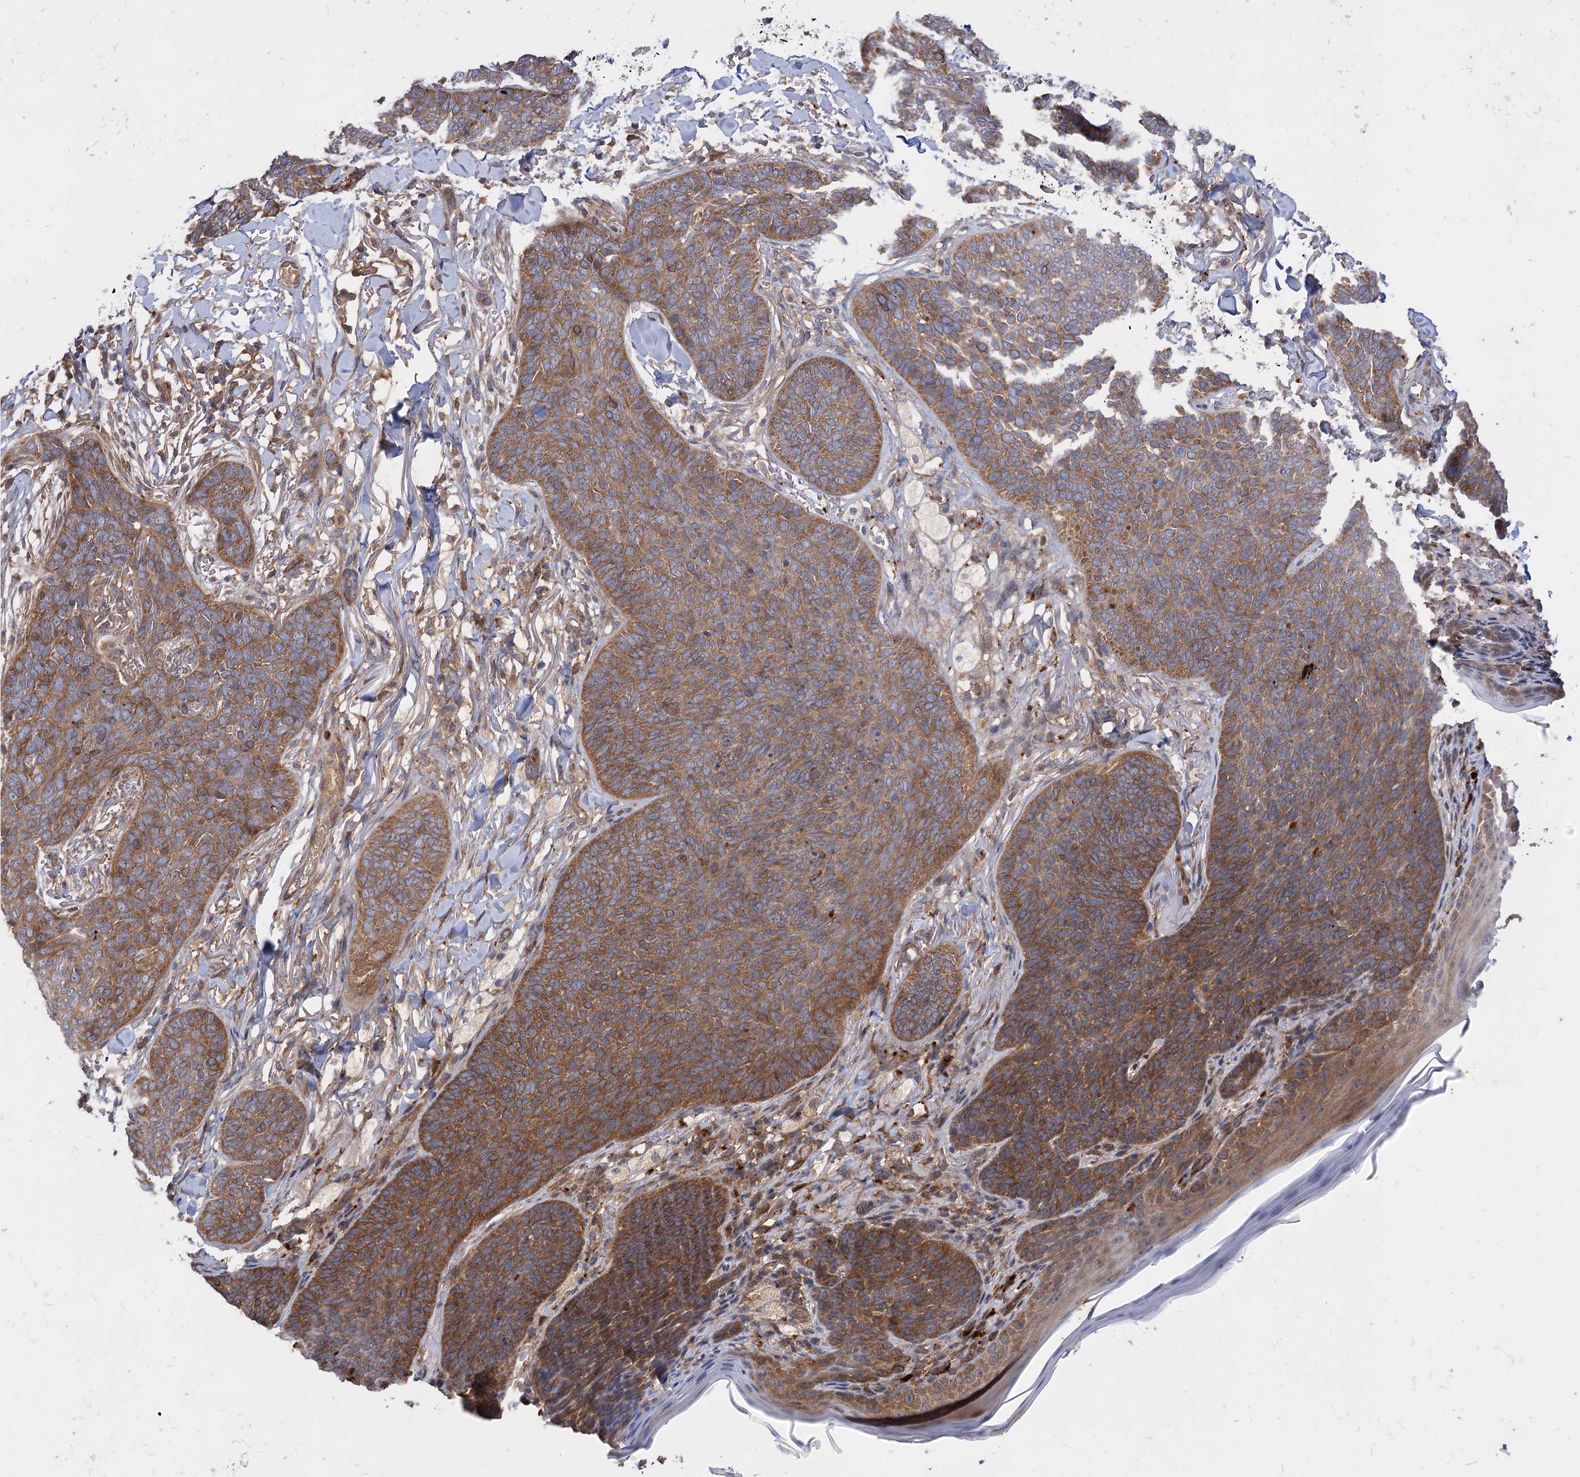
{"staining": {"intensity": "moderate", "quantity": ">75%", "location": "cytoplasmic/membranous"}, "tissue": "skin cancer", "cell_type": "Tumor cells", "image_type": "cancer", "snomed": [{"axis": "morphology", "description": "Basal cell carcinoma"}, {"axis": "topography", "description": "Skin"}], "caption": "A brown stain shows moderate cytoplasmic/membranous expression of a protein in skin cancer (basal cell carcinoma) tumor cells.", "gene": "PATL1", "patient": {"sex": "male", "age": 85}}